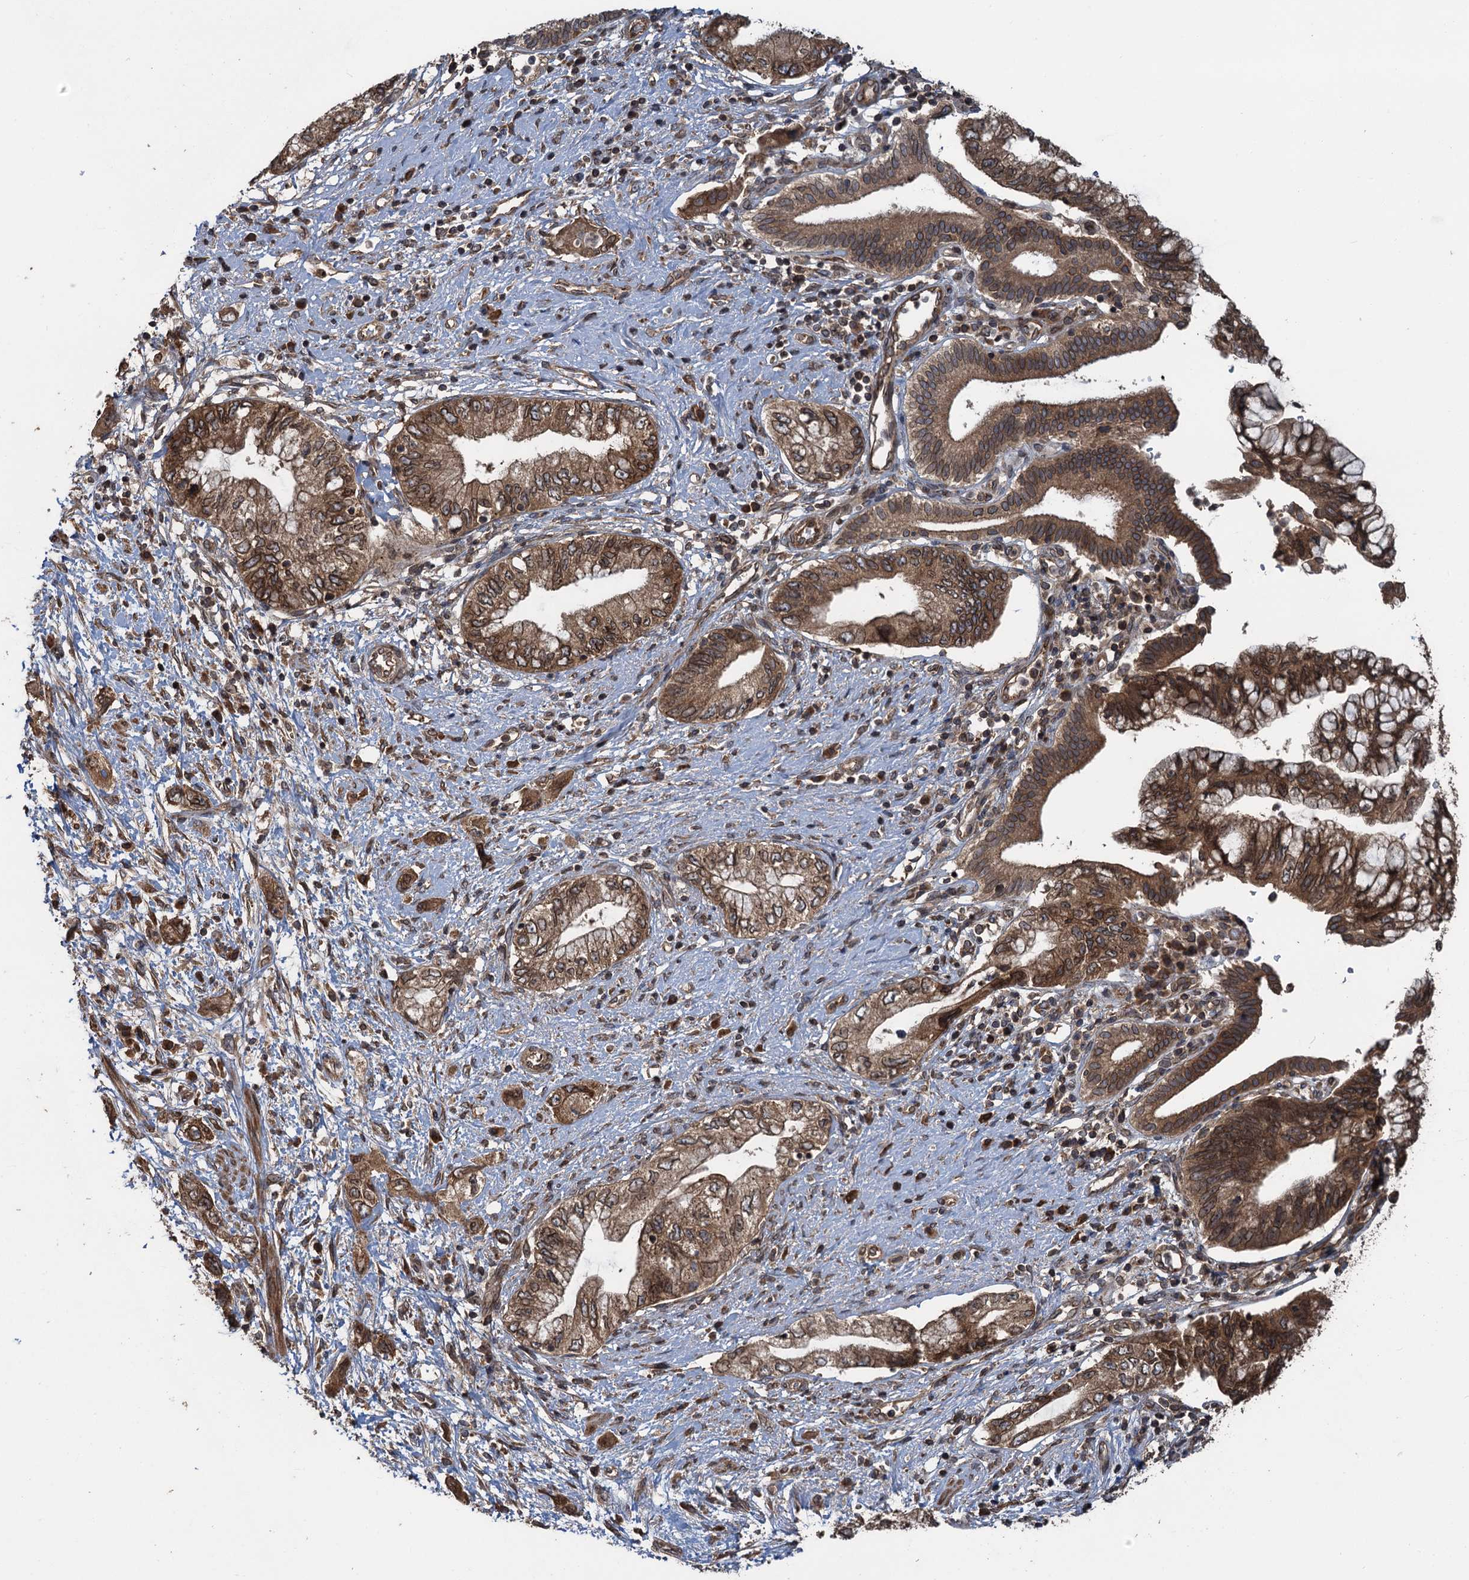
{"staining": {"intensity": "moderate", "quantity": ">75%", "location": "cytoplasmic/membranous,nuclear"}, "tissue": "pancreatic cancer", "cell_type": "Tumor cells", "image_type": "cancer", "snomed": [{"axis": "morphology", "description": "Adenocarcinoma, NOS"}, {"axis": "topography", "description": "Pancreas"}], "caption": "Pancreatic adenocarcinoma was stained to show a protein in brown. There is medium levels of moderate cytoplasmic/membranous and nuclear staining in about >75% of tumor cells.", "gene": "GLE1", "patient": {"sex": "female", "age": 73}}